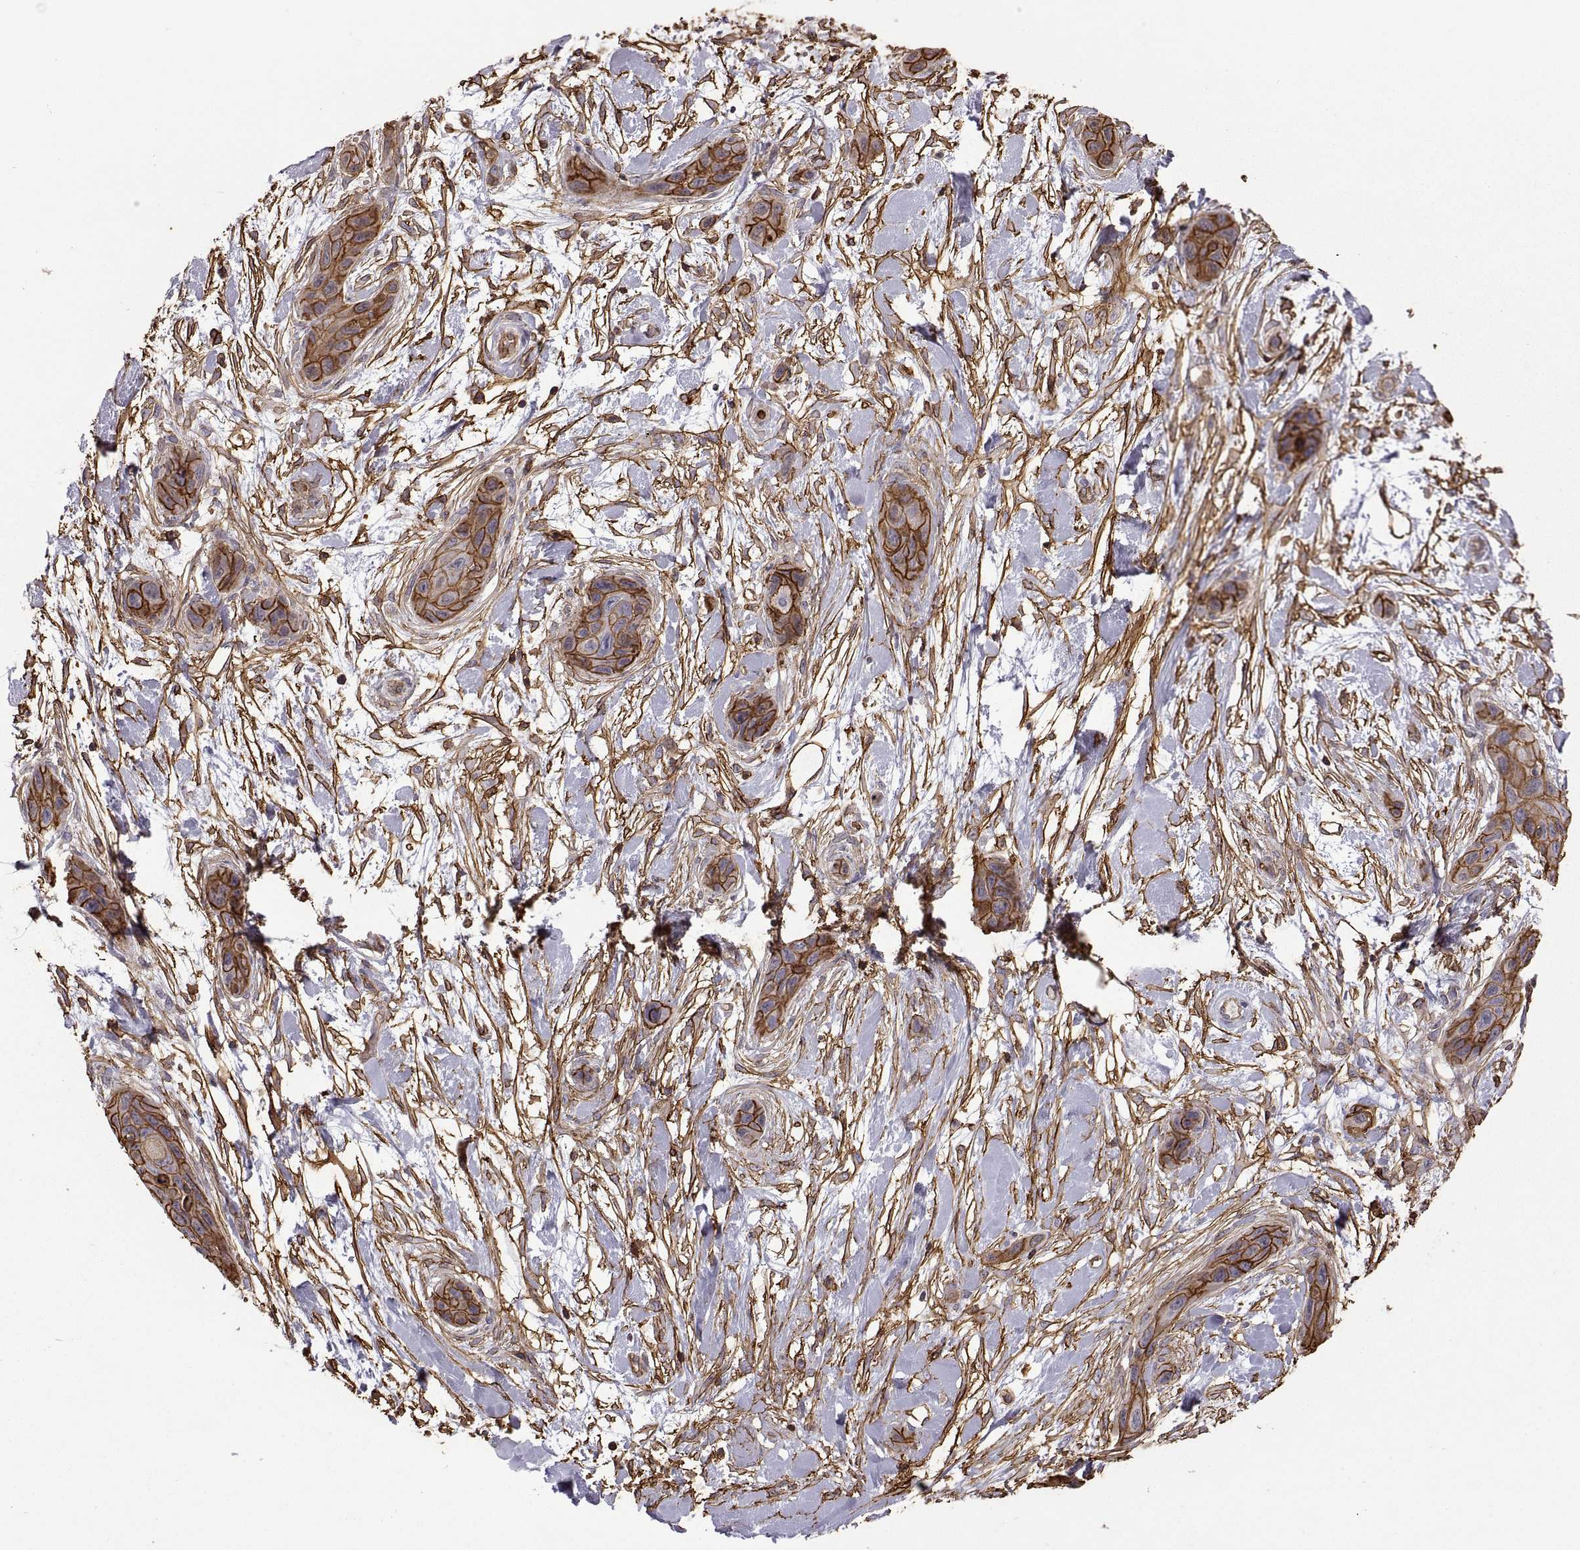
{"staining": {"intensity": "strong", "quantity": ">75%", "location": "cytoplasmic/membranous"}, "tissue": "skin cancer", "cell_type": "Tumor cells", "image_type": "cancer", "snomed": [{"axis": "morphology", "description": "Squamous cell carcinoma, NOS"}, {"axis": "topography", "description": "Skin"}], "caption": "DAB immunohistochemical staining of human skin squamous cell carcinoma reveals strong cytoplasmic/membranous protein staining in approximately >75% of tumor cells. (brown staining indicates protein expression, while blue staining denotes nuclei).", "gene": "S100A10", "patient": {"sex": "male", "age": 79}}